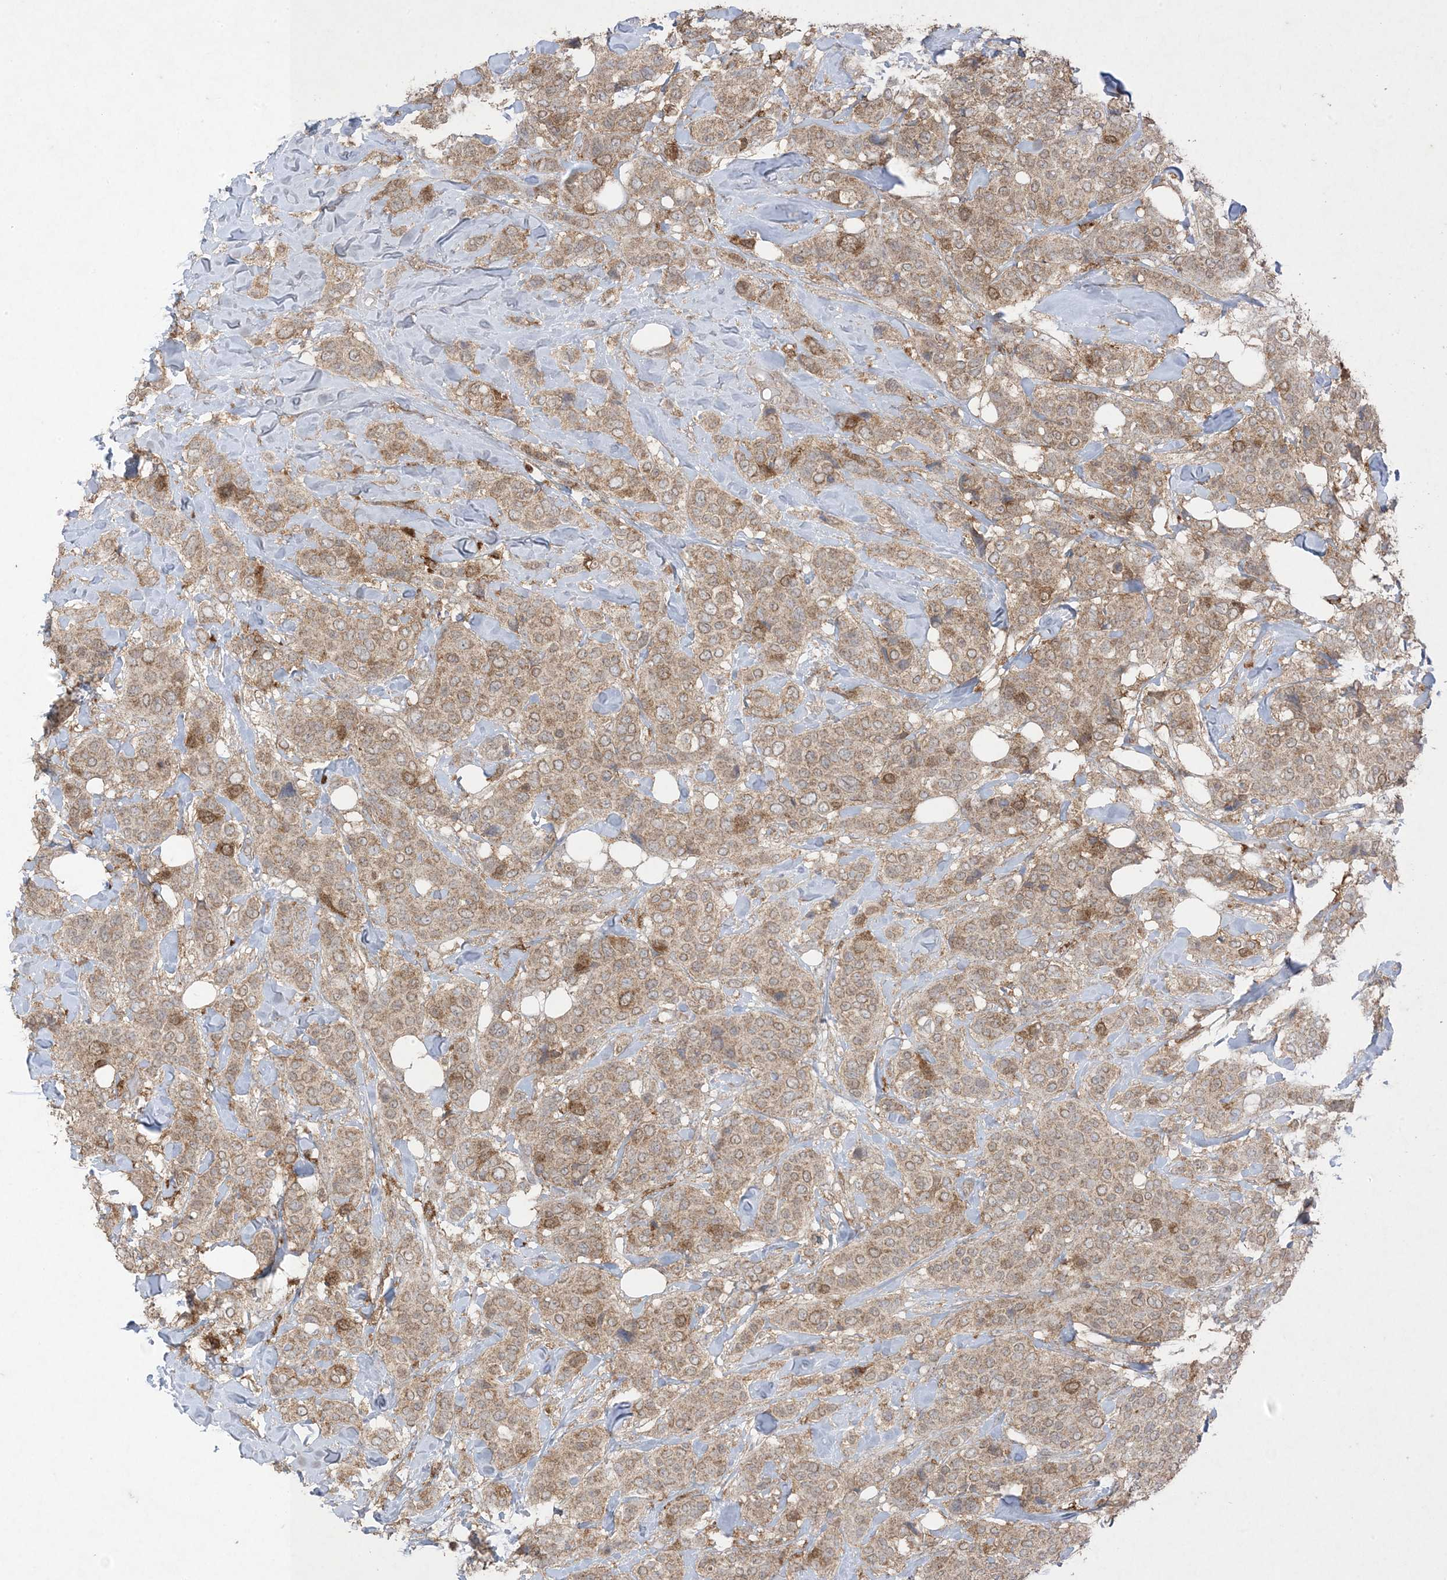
{"staining": {"intensity": "moderate", "quantity": ">75%", "location": "cytoplasmic/membranous"}, "tissue": "breast cancer", "cell_type": "Tumor cells", "image_type": "cancer", "snomed": [{"axis": "morphology", "description": "Lobular carcinoma"}, {"axis": "topography", "description": "Breast"}], "caption": "Immunohistochemical staining of human lobular carcinoma (breast) demonstrates moderate cytoplasmic/membranous protein expression in approximately >75% of tumor cells. (IHC, brightfield microscopy, high magnification).", "gene": "UBE2C", "patient": {"sex": "female", "age": 51}}